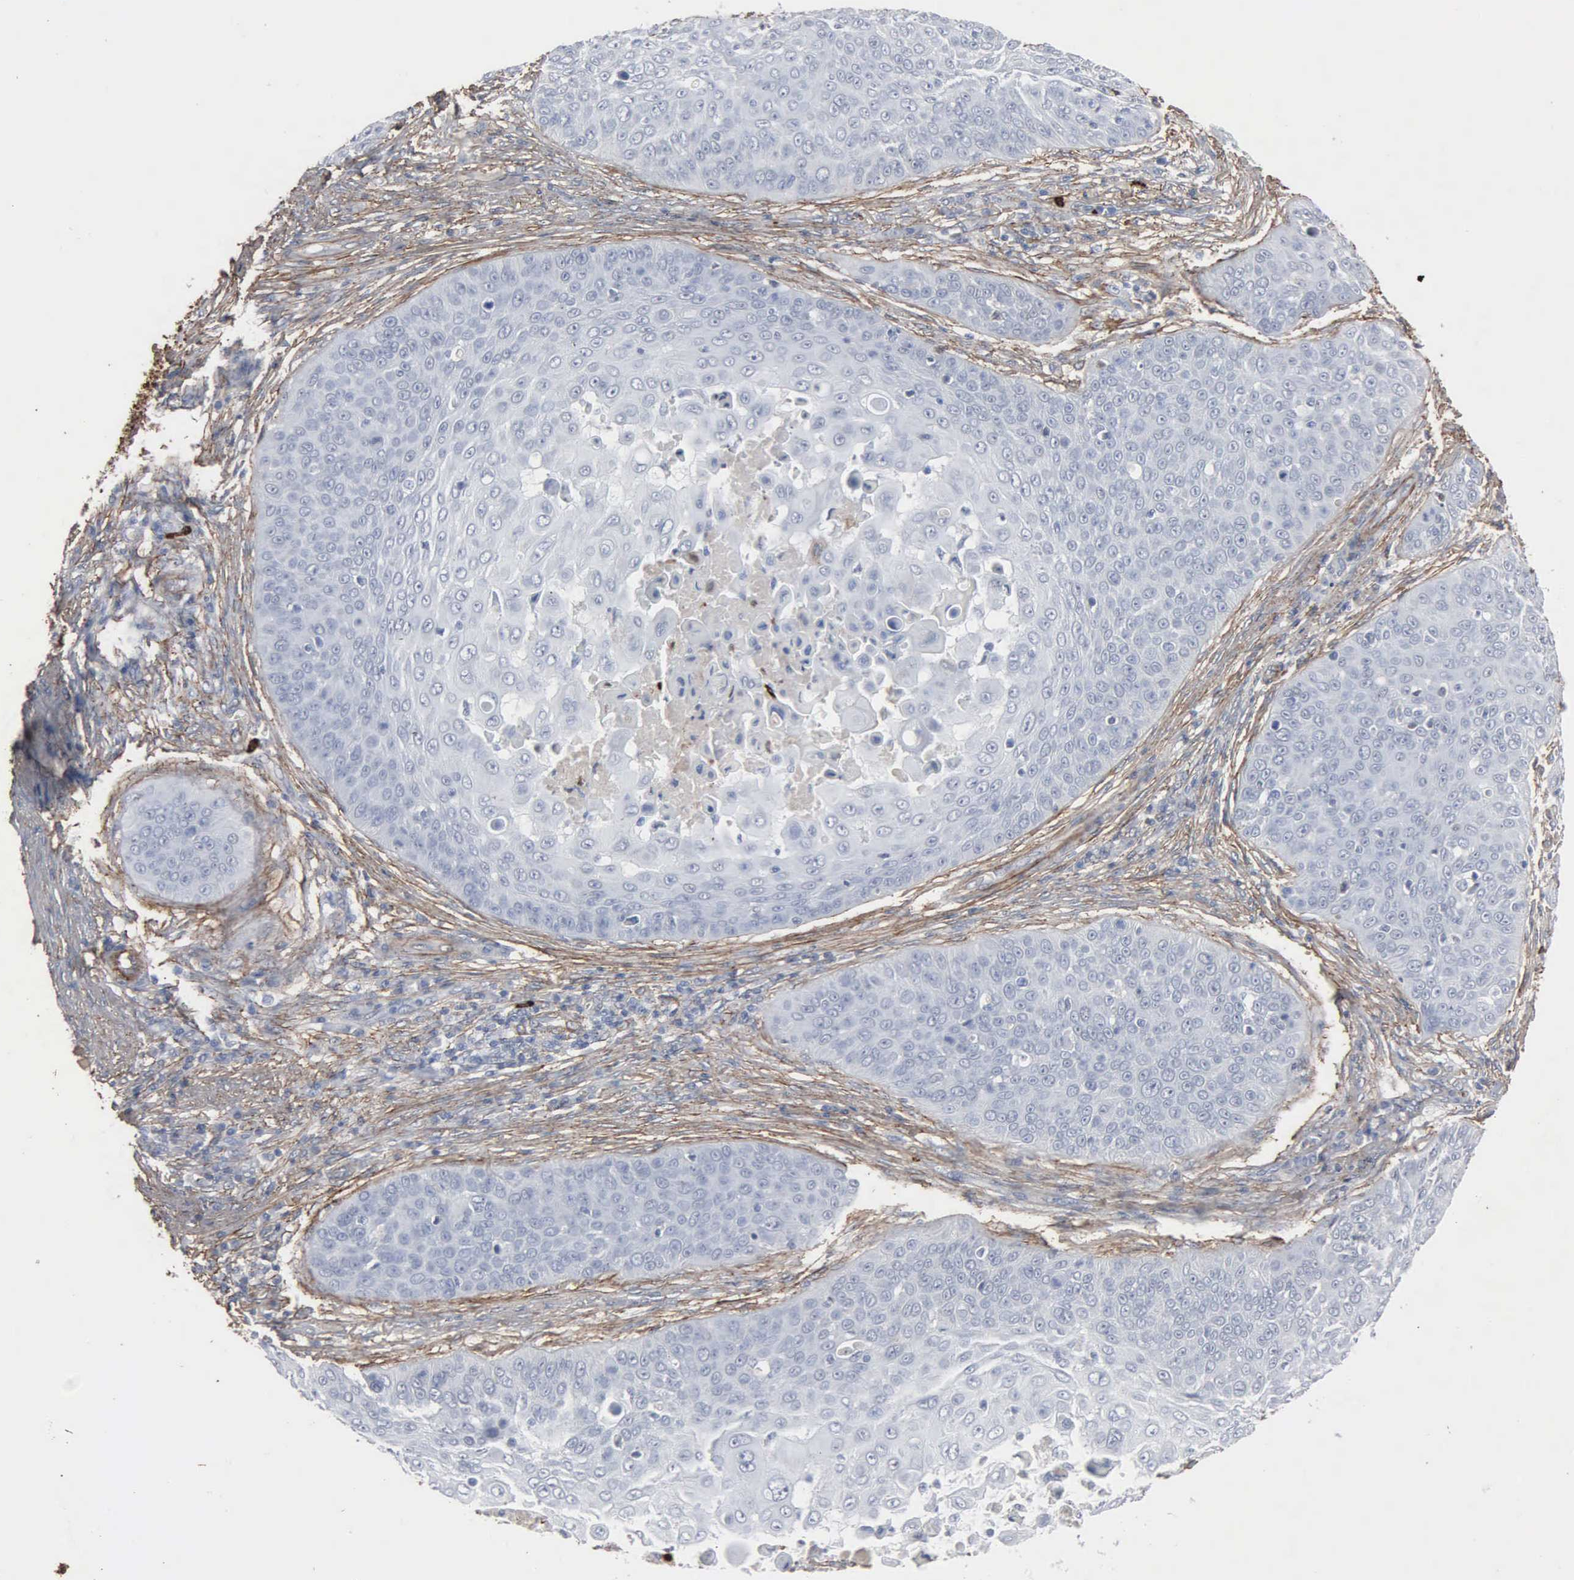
{"staining": {"intensity": "negative", "quantity": "none", "location": "none"}, "tissue": "skin cancer", "cell_type": "Tumor cells", "image_type": "cancer", "snomed": [{"axis": "morphology", "description": "Squamous cell carcinoma, NOS"}, {"axis": "topography", "description": "Skin"}], "caption": "DAB immunohistochemical staining of human skin cancer reveals no significant expression in tumor cells. (DAB IHC with hematoxylin counter stain).", "gene": "FN1", "patient": {"sex": "male", "age": 82}}